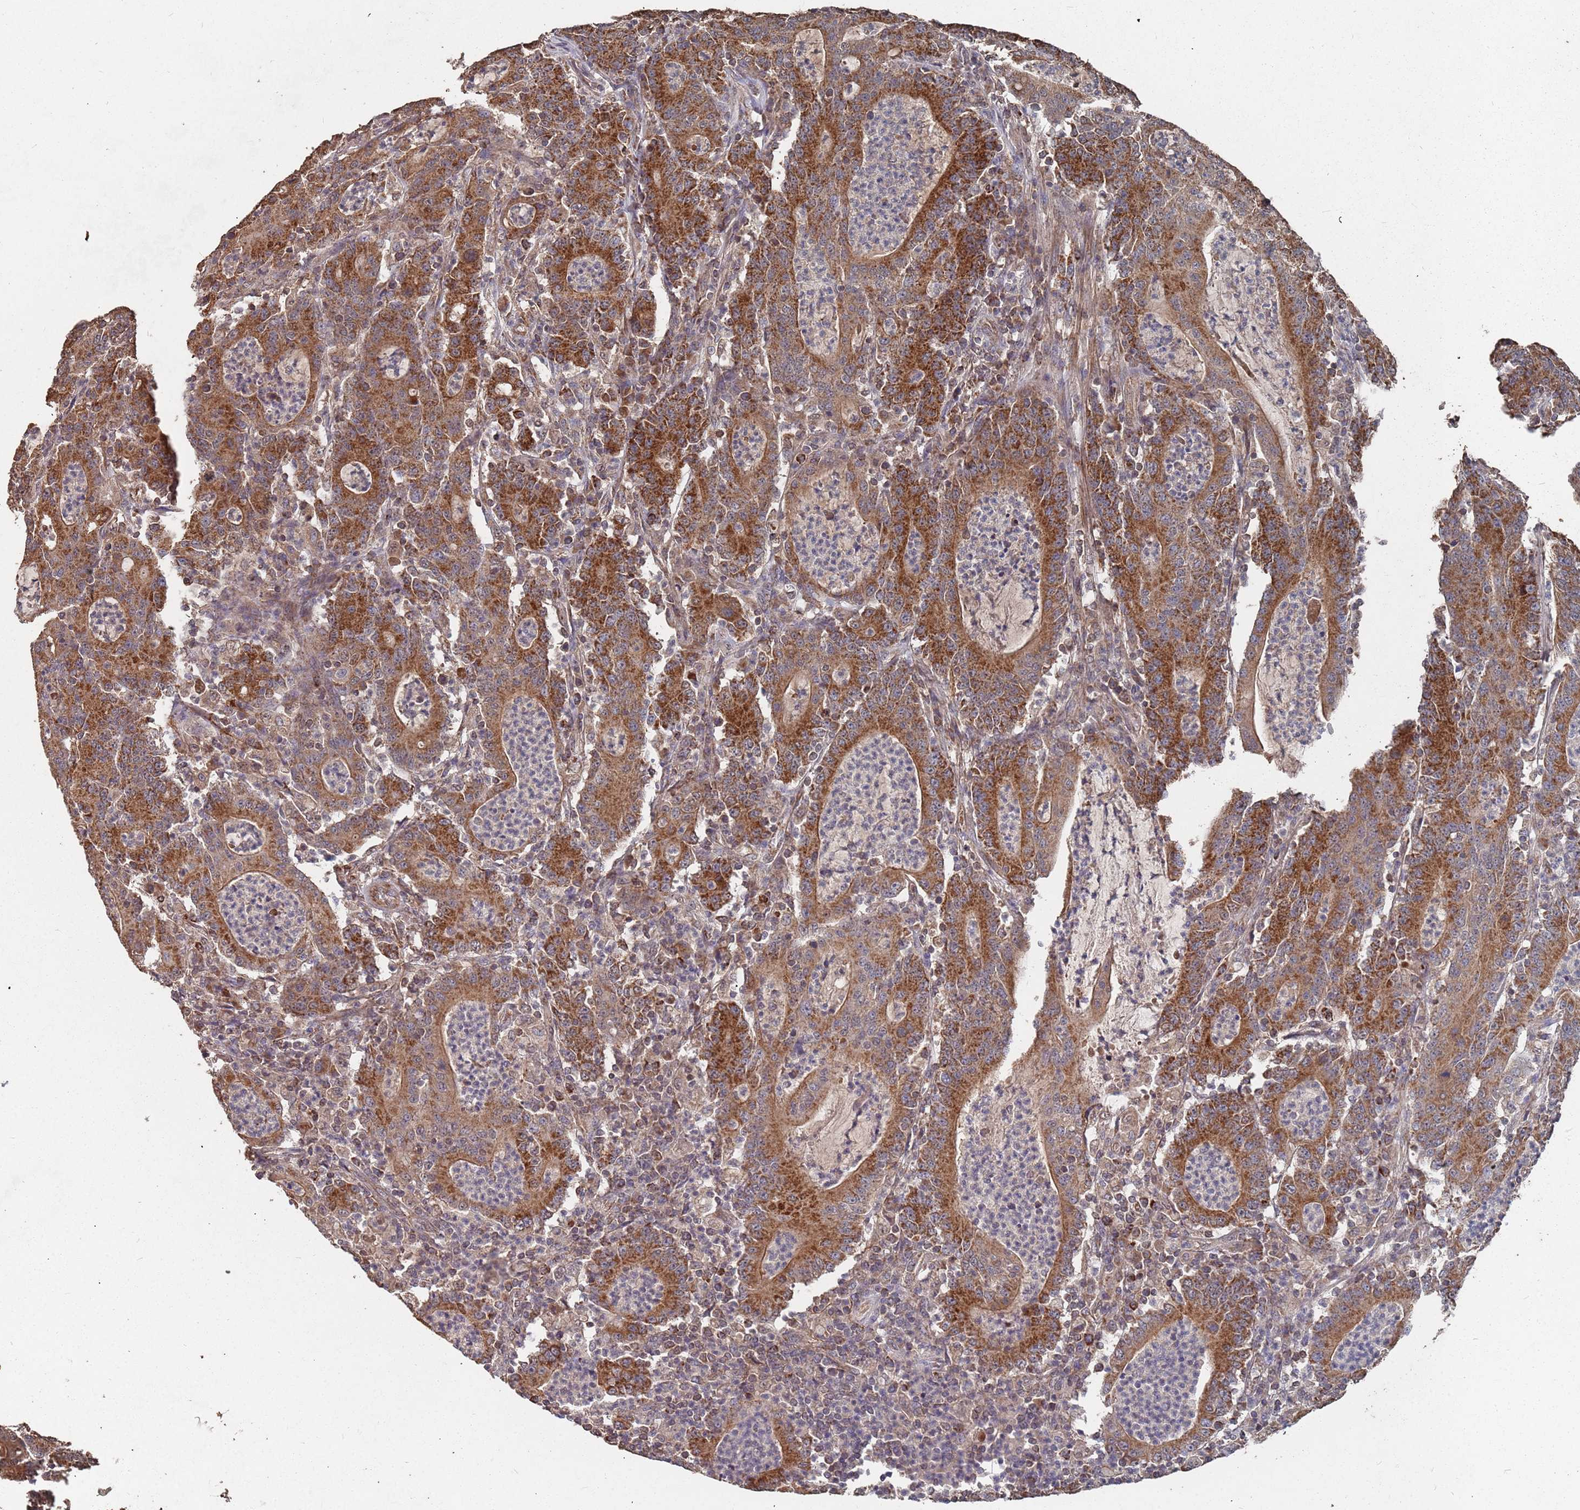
{"staining": {"intensity": "strong", "quantity": ">75%", "location": "cytoplasmic/membranous"}, "tissue": "colorectal cancer", "cell_type": "Tumor cells", "image_type": "cancer", "snomed": [{"axis": "morphology", "description": "Adenocarcinoma, NOS"}, {"axis": "topography", "description": "Colon"}], "caption": "This is a micrograph of immunohistochemistry staining of colorectal cancer, which shows strong positivity in the cytoplasmic/membranous of tumor cells.", "gene": "PRORP", "patient": {"sex": "male", "age": 83}}